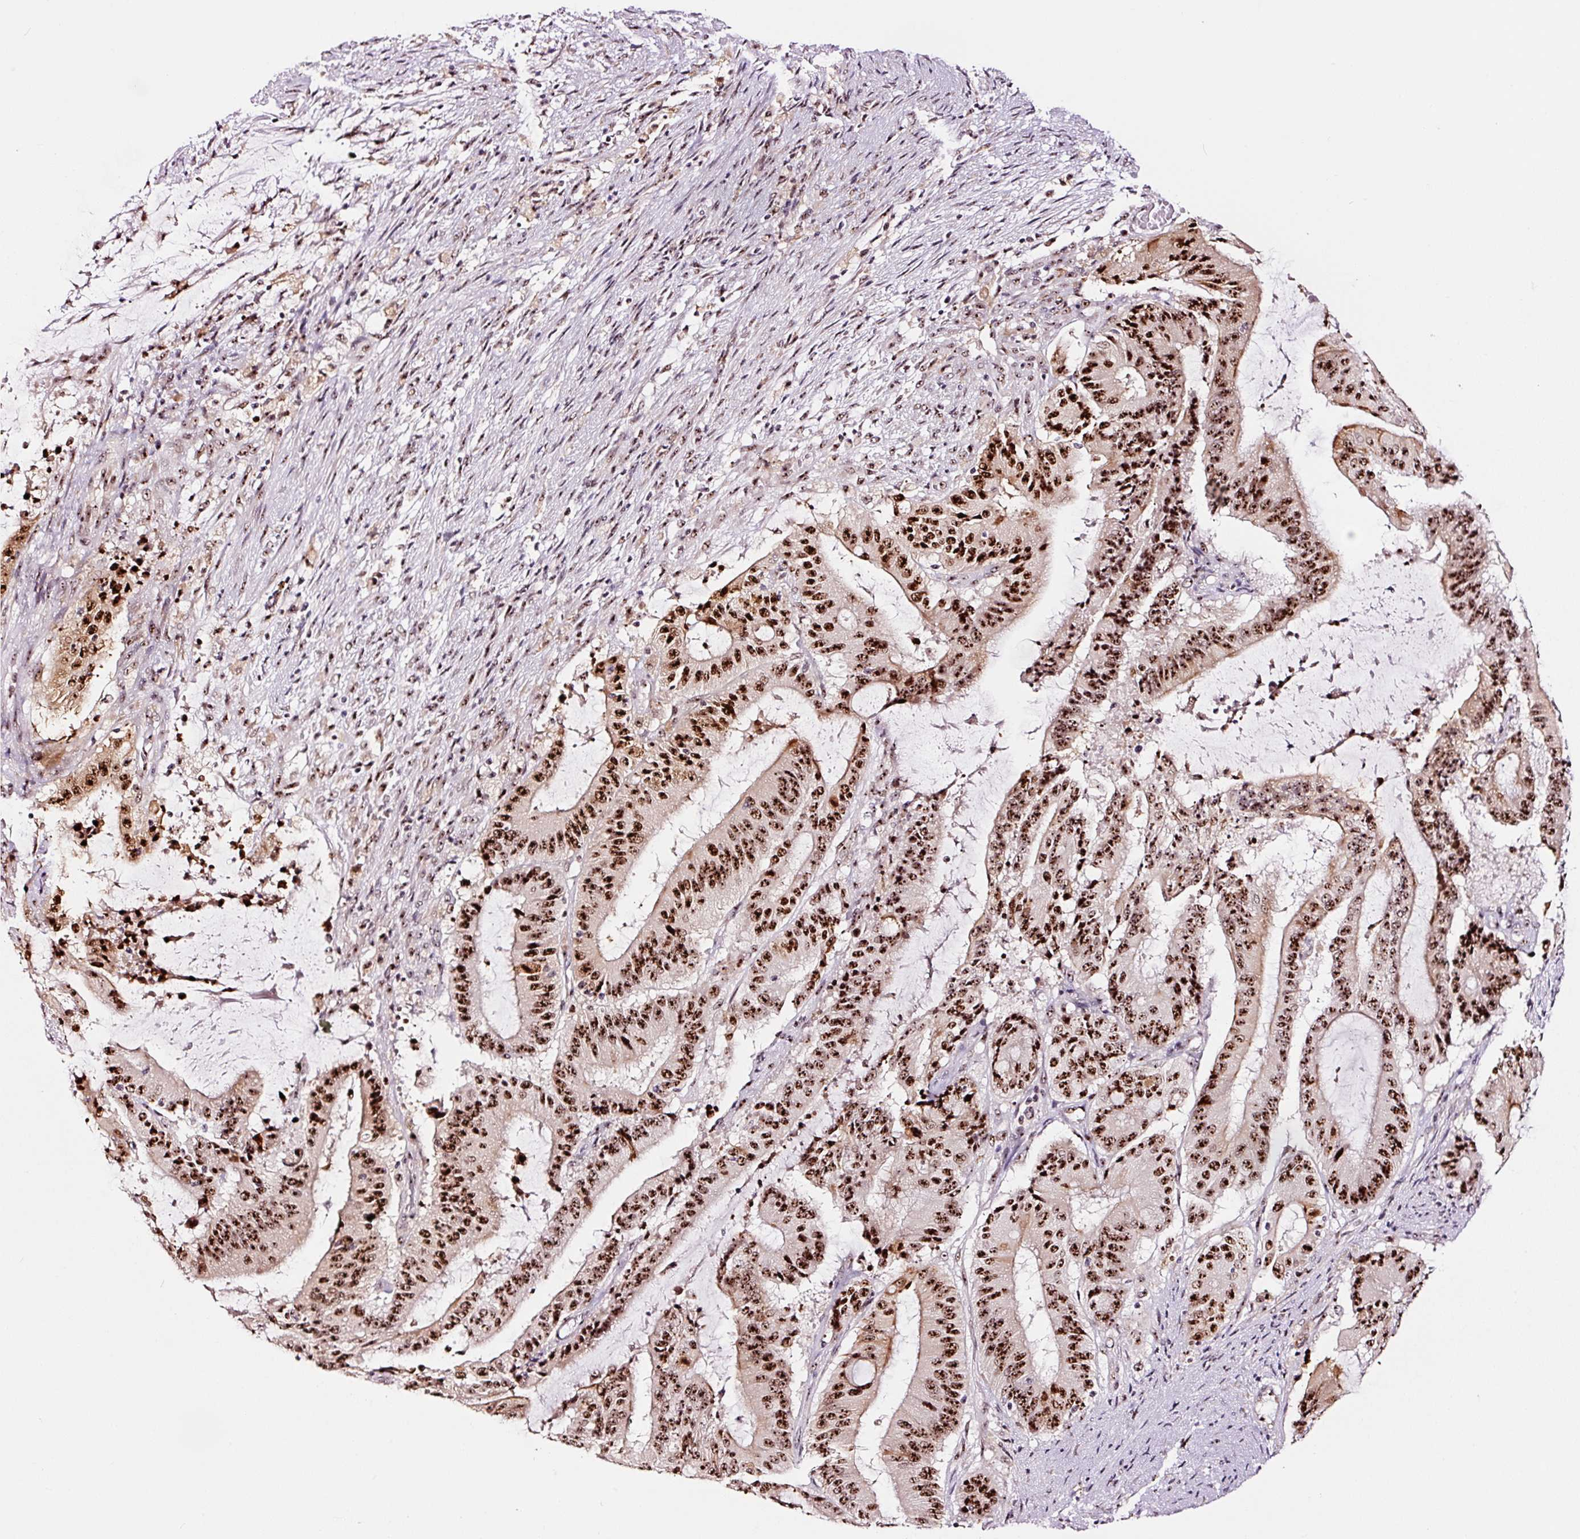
{"staining": {"intensity": "strong", "quantity": ">75%", "location": "nuclear"}, "tissue": "liver cancer", "cell_type": "Tumor cells", "image_type": "cancer", "snomed": [{"axis": "morphology", "description": "Normal tissue, NOS"}, {"axis": "morphology", "description": "Cholangiocarcinoma"}, {"axis": "topography", "description": "Liver"}, {"axis": "topography", "description": "Peripheral nerve tissue"}], "caption": "Strong nuclear protein positivity is appreciated in approximately >75% of tumor cells in liver cholangiocarcinoma.", "gene": "GNL3", "patient": {"sex": "female", "age": 73}}